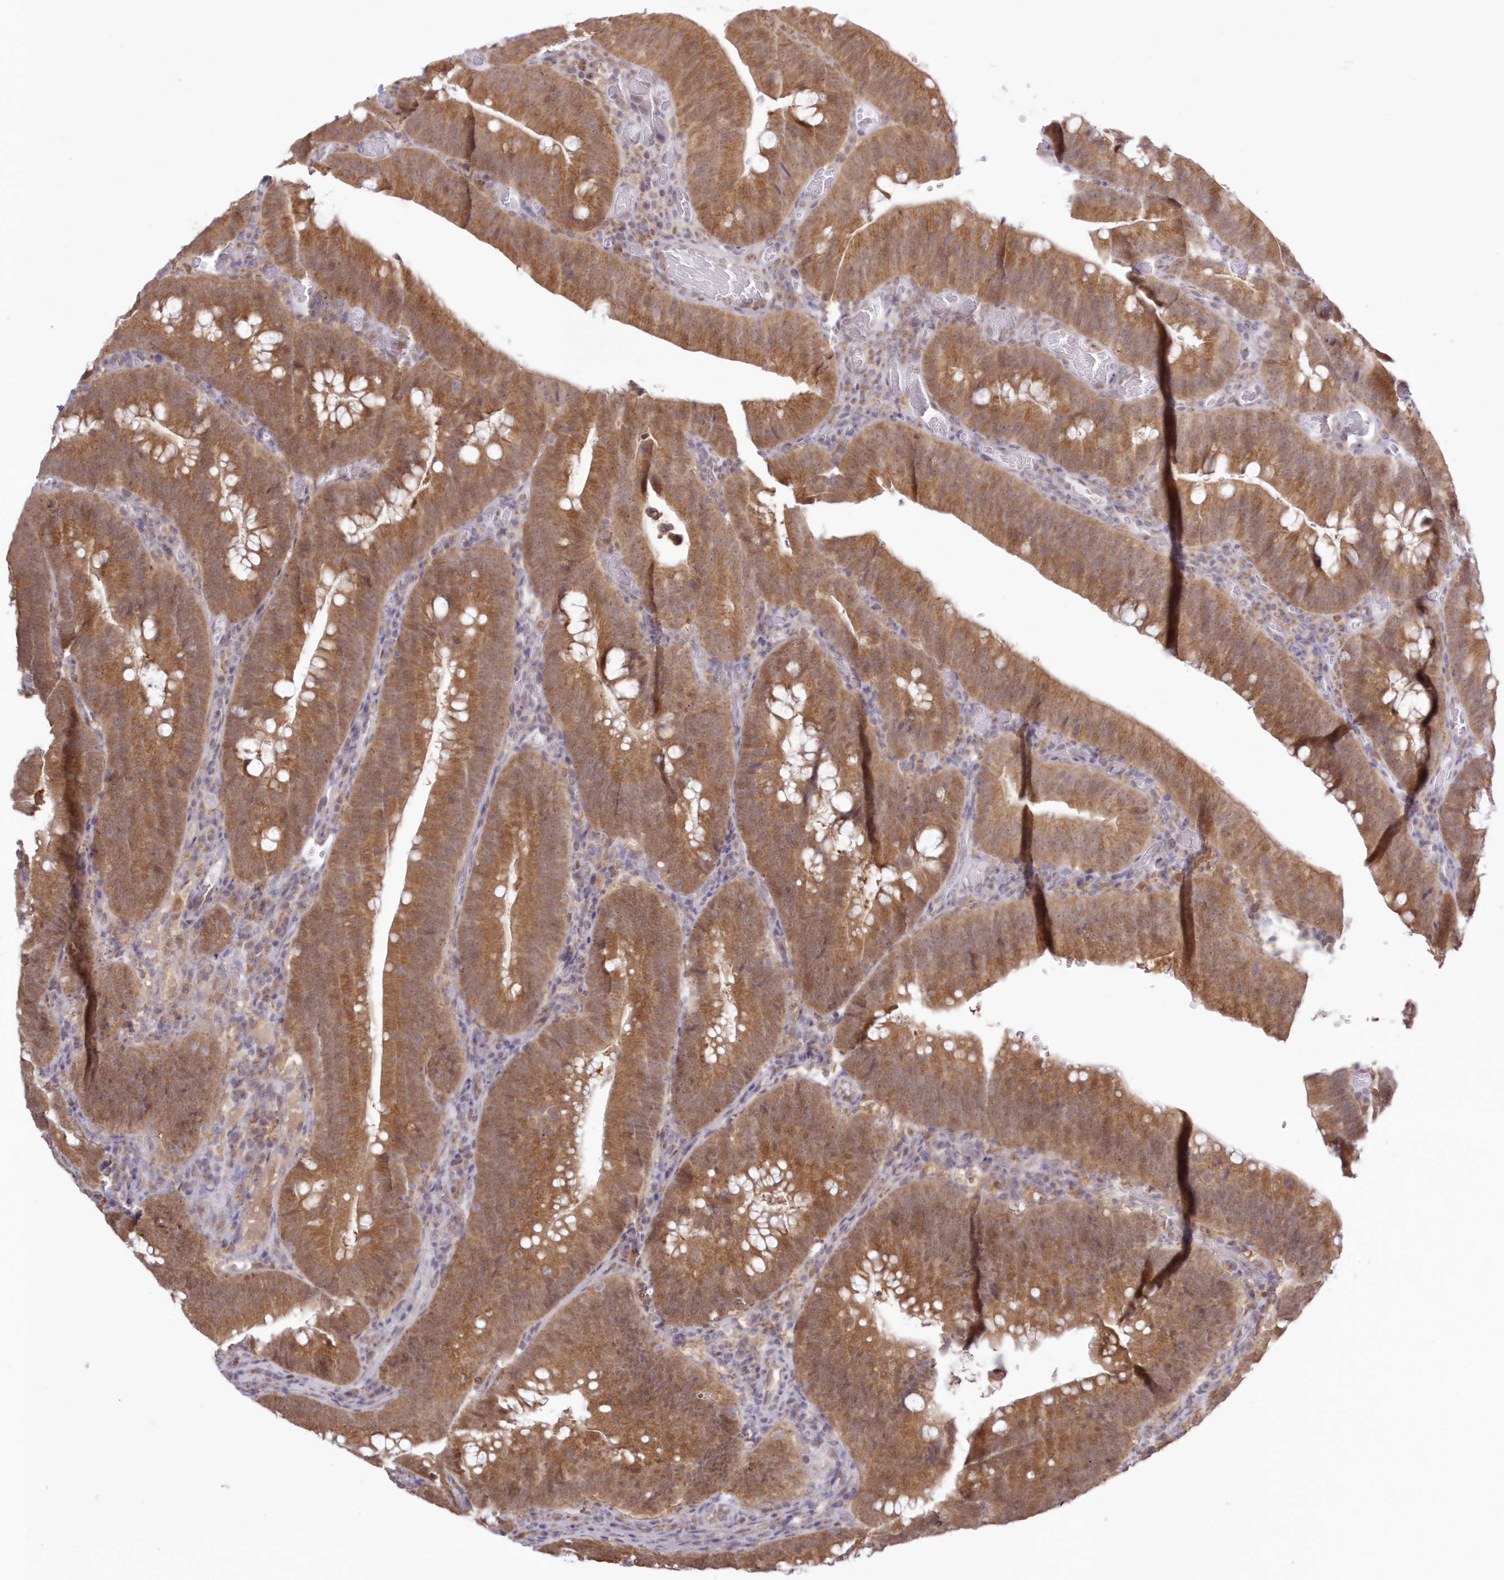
{"staining": {"intensity": "moderate", "quantity": ">75%", "location": "cytoplasmic/membranous"}, "tissue": "colorectal cancer", "cell_type": "Tumor cells", "image_type": "cancer", "snomed": [{"axis": "morphology", "description": "Normal tissue, NOS"}, {"axis": "topography", "description": "Colon"}], "caption": "Colorectal cancer tissue displays moderate cytoplasmic/membranous positivity in approximately >75% of tumor cells, visualized by immunohistochemistry.", "gene": "RNPEP", "patient": {"sex": "female", "age": 82}}